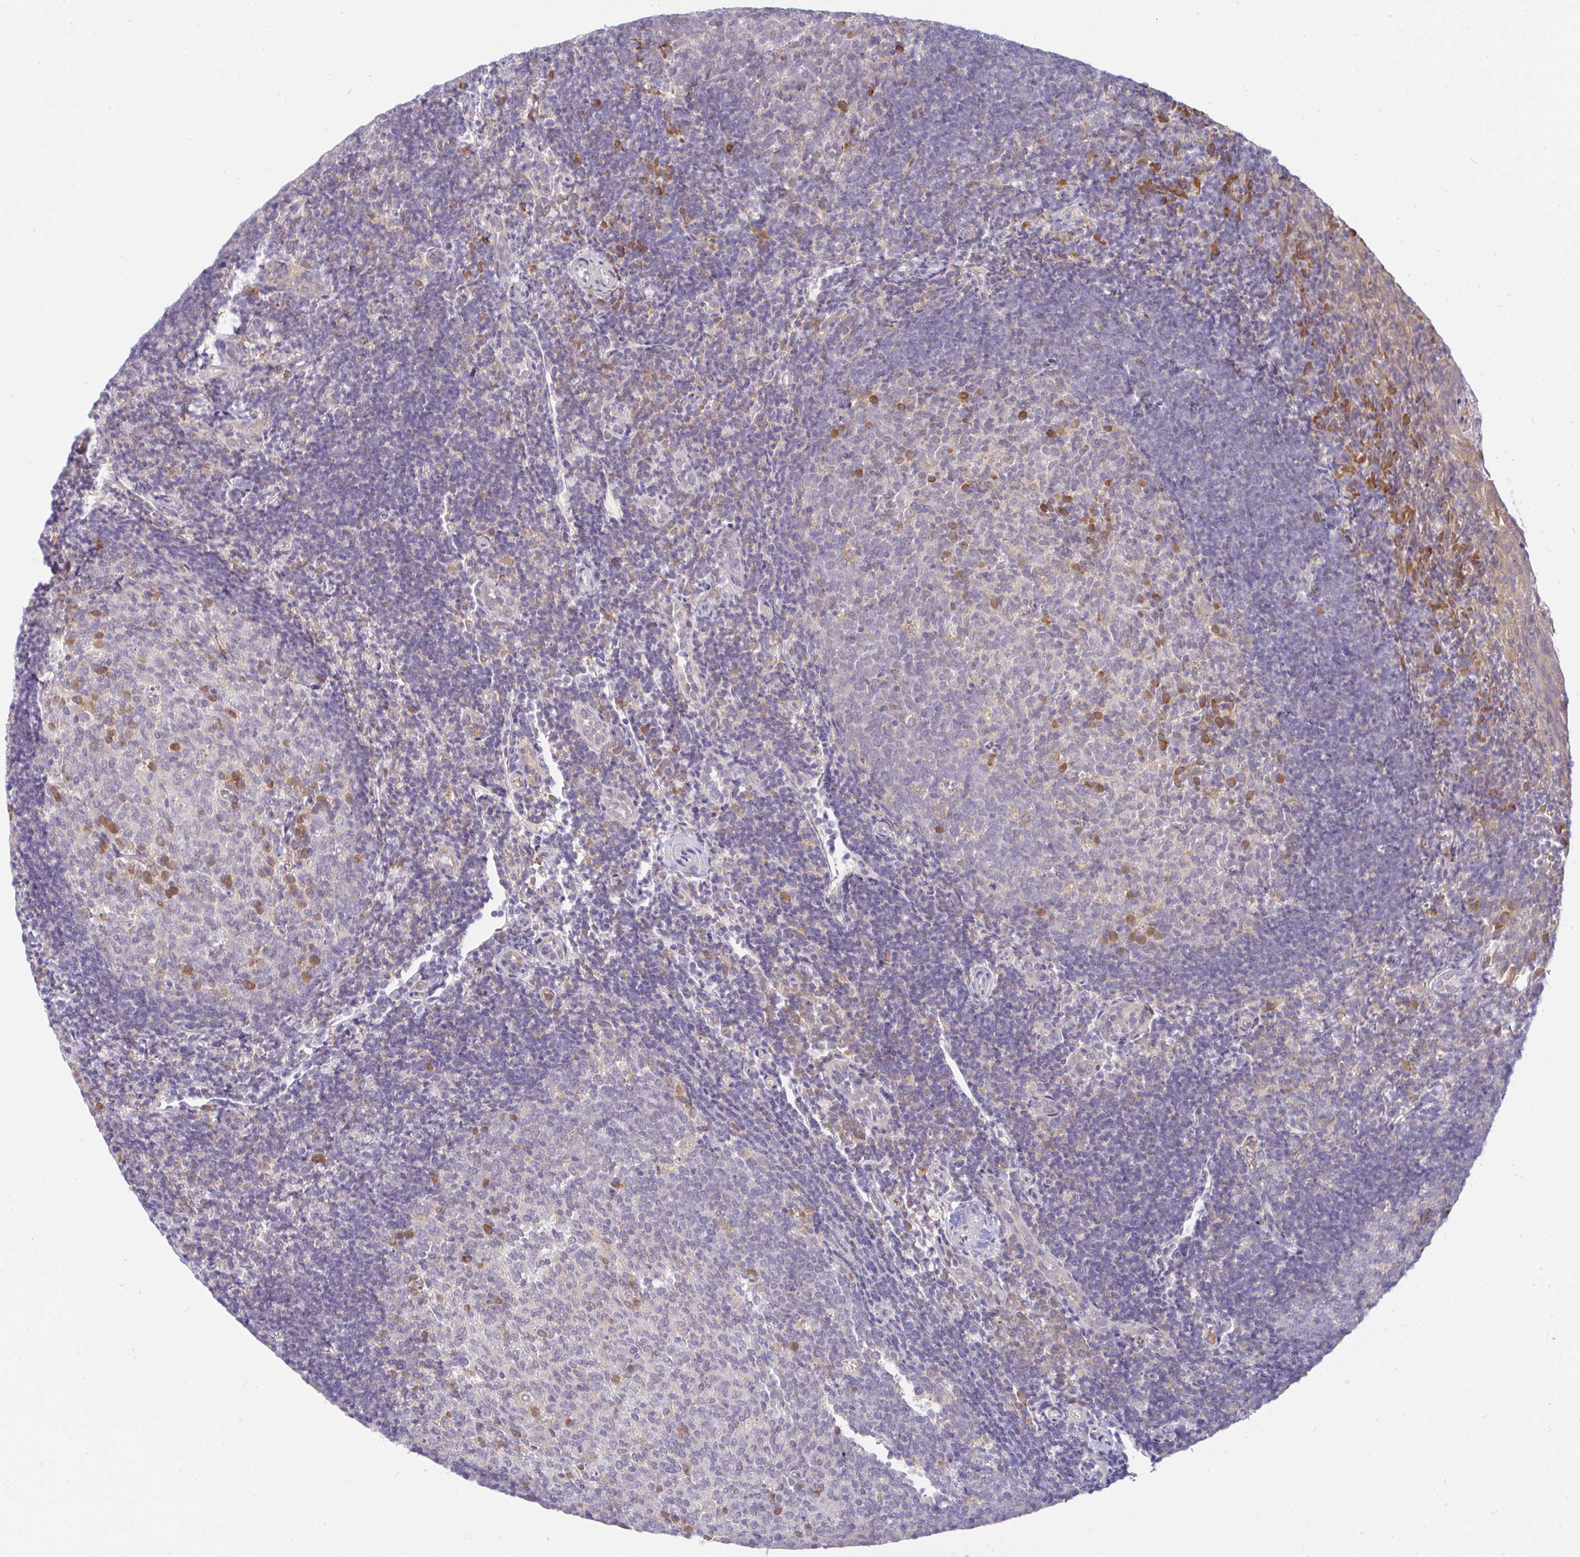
{"staining": {"intensity": "moderate", "quantity": "<25%", "location": "cytoplasmic/membranous"}, "tissue": "tonsil", "cell_type": "Germinal center cells", "image_type": "normal", "snomed": [{"axis": "morphology", "description": "Normal tissue, NOS"}, {"axis": "topography", "description": "Tonsil"}], "caption": "Immunohistochemical staining of normal tonsil demonstrates low levels of moderate cytoplasmic/membranous positivity in about <25% of germinal center cells.", "gene": "DERL2", "patient": {"sex": "female", "age": 10}}